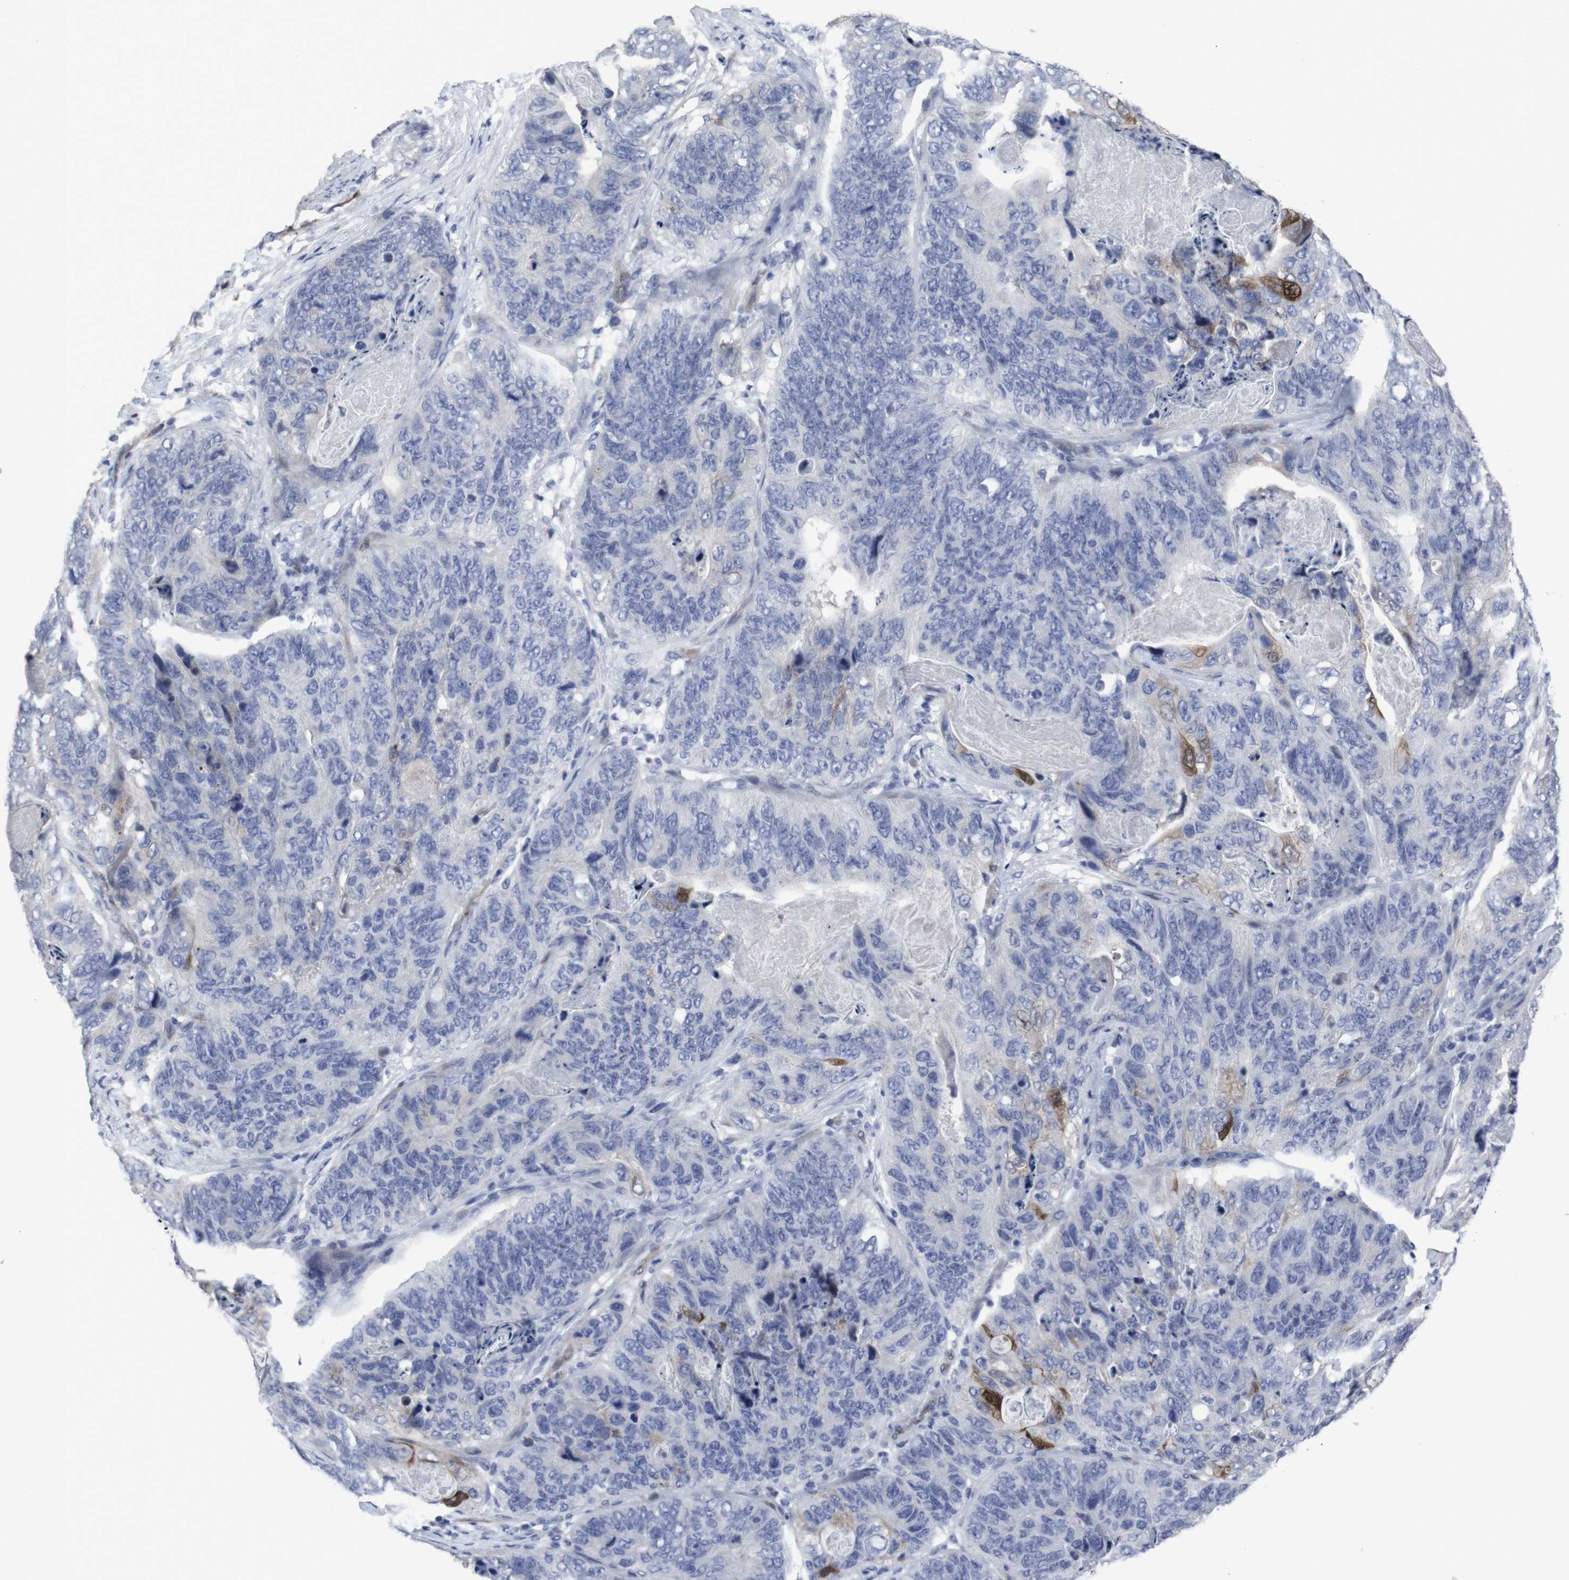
{"staining": {"intensity": "moderate", "quantity": "<25%", "location": "nuclear"}, "tissue": "stomach cancer", "cell_type": "Tumor cells", "image_type": "cancer", "snomed": [{"axis": "morphology", "description": "Adenocarcinoma, NOS"}, {"axis": "topography", "description": "Stomach"}], "caption": "A brown stain shows moderate nuclear staining of a protein in stomach adenocarcinoma tumor cells. The staining was performed using DAB to visualize the protein expression in brown, while the nuclei were stained in blue with hematoxylin (Magnification: 20x).", "gene": "SNCG", "patient": {"sex": "female", "age": 89}}